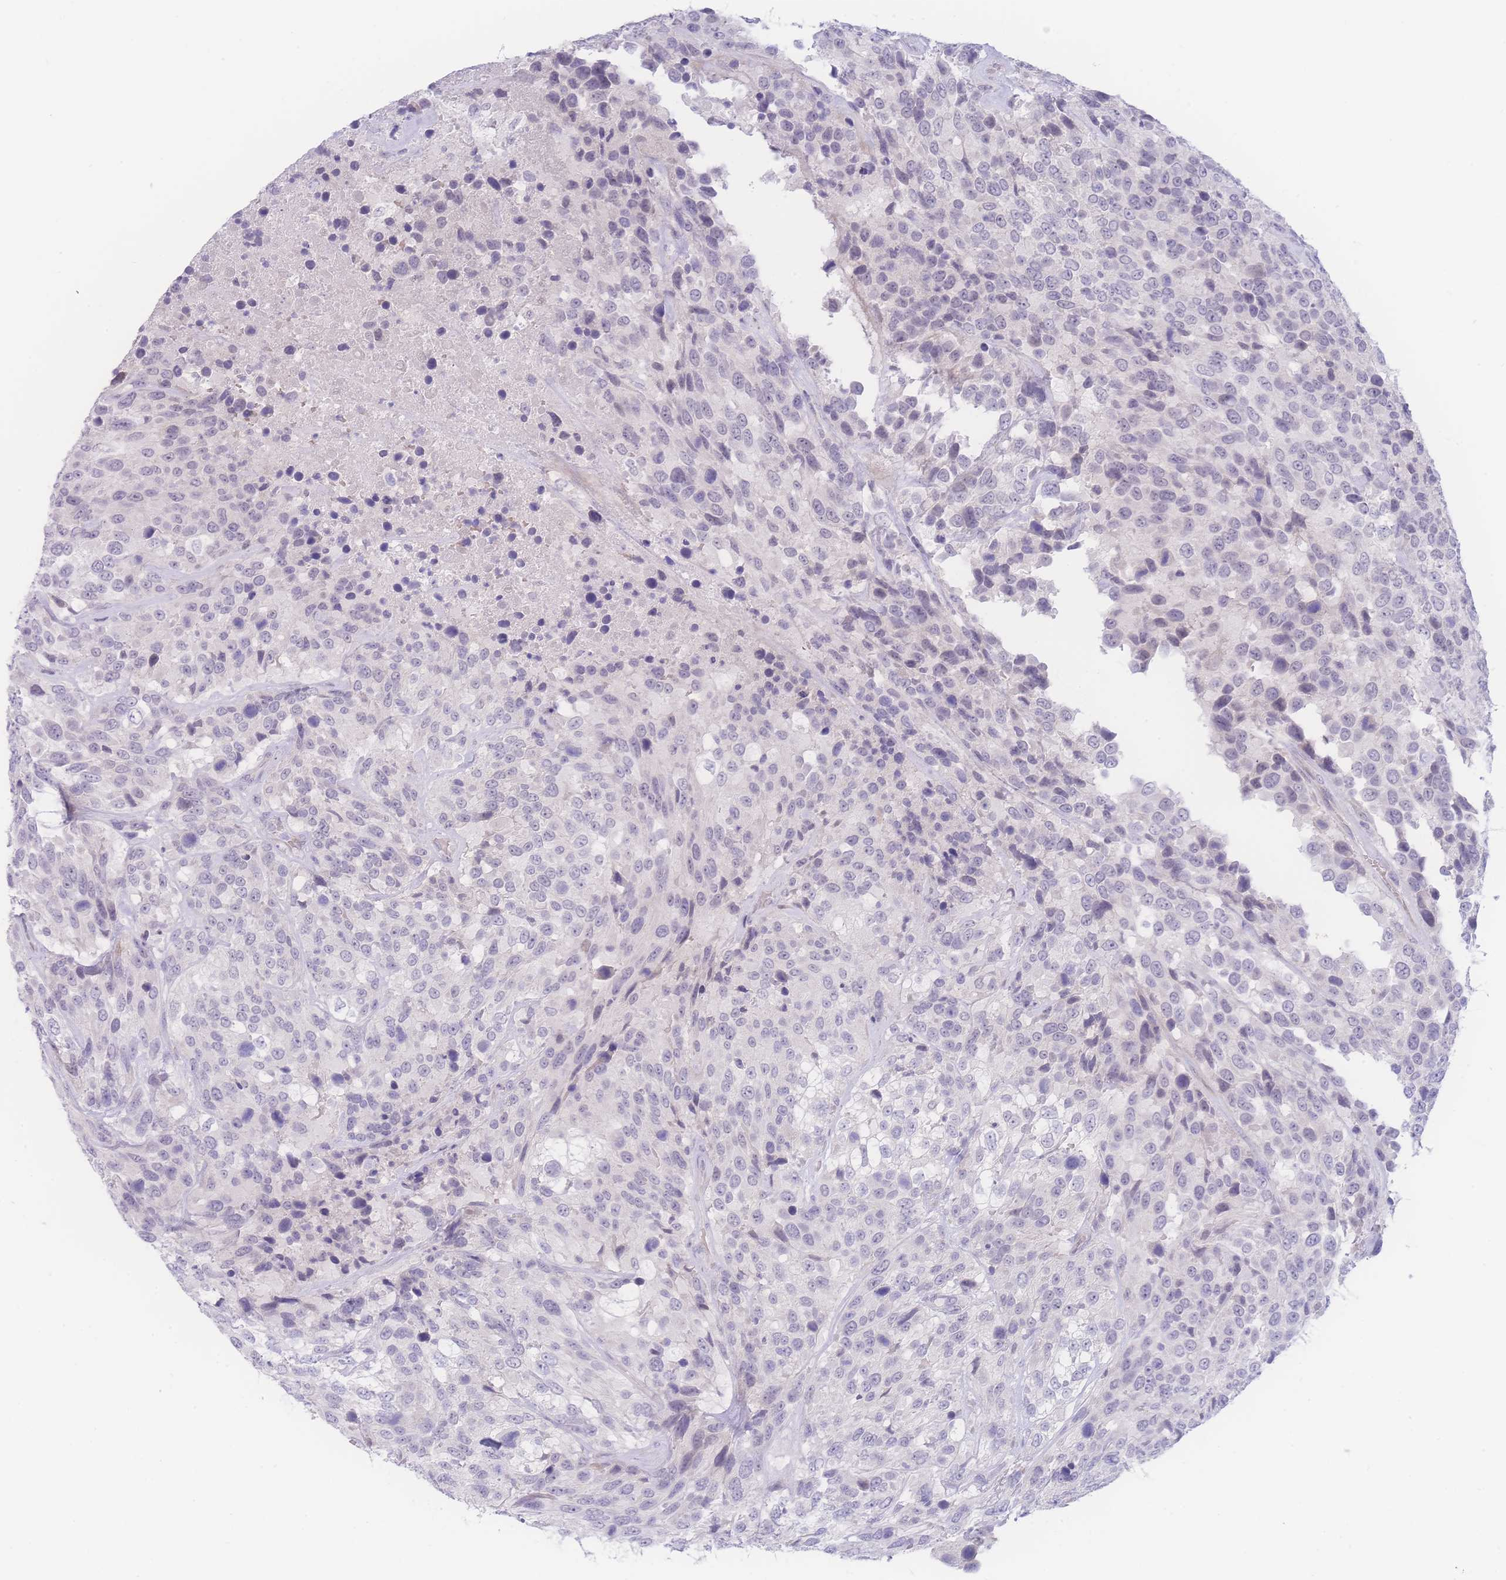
{"staining": {"intensity": "negative", "quantity": "none", "location": "none"}, "tissue": "urothelial cancer", "cell_type": "Tumor cells", "image_type": "cancer", "snomed": [{"axis": "morphology", "description": "Urothelial carcinoma, High grade"}, {"axis": "topography", "description": "Urinary bladder"}], "caption": "High magnification brightfield microscopy of urothelial cancer stained with DAB (3,3'-diaminobenzidine) (brown) and counterstained with hematoxylin (blue): tumor cells show no significant expression.", "gene": "PRSS22", "patient": {"sex": "male", "age": 56}}